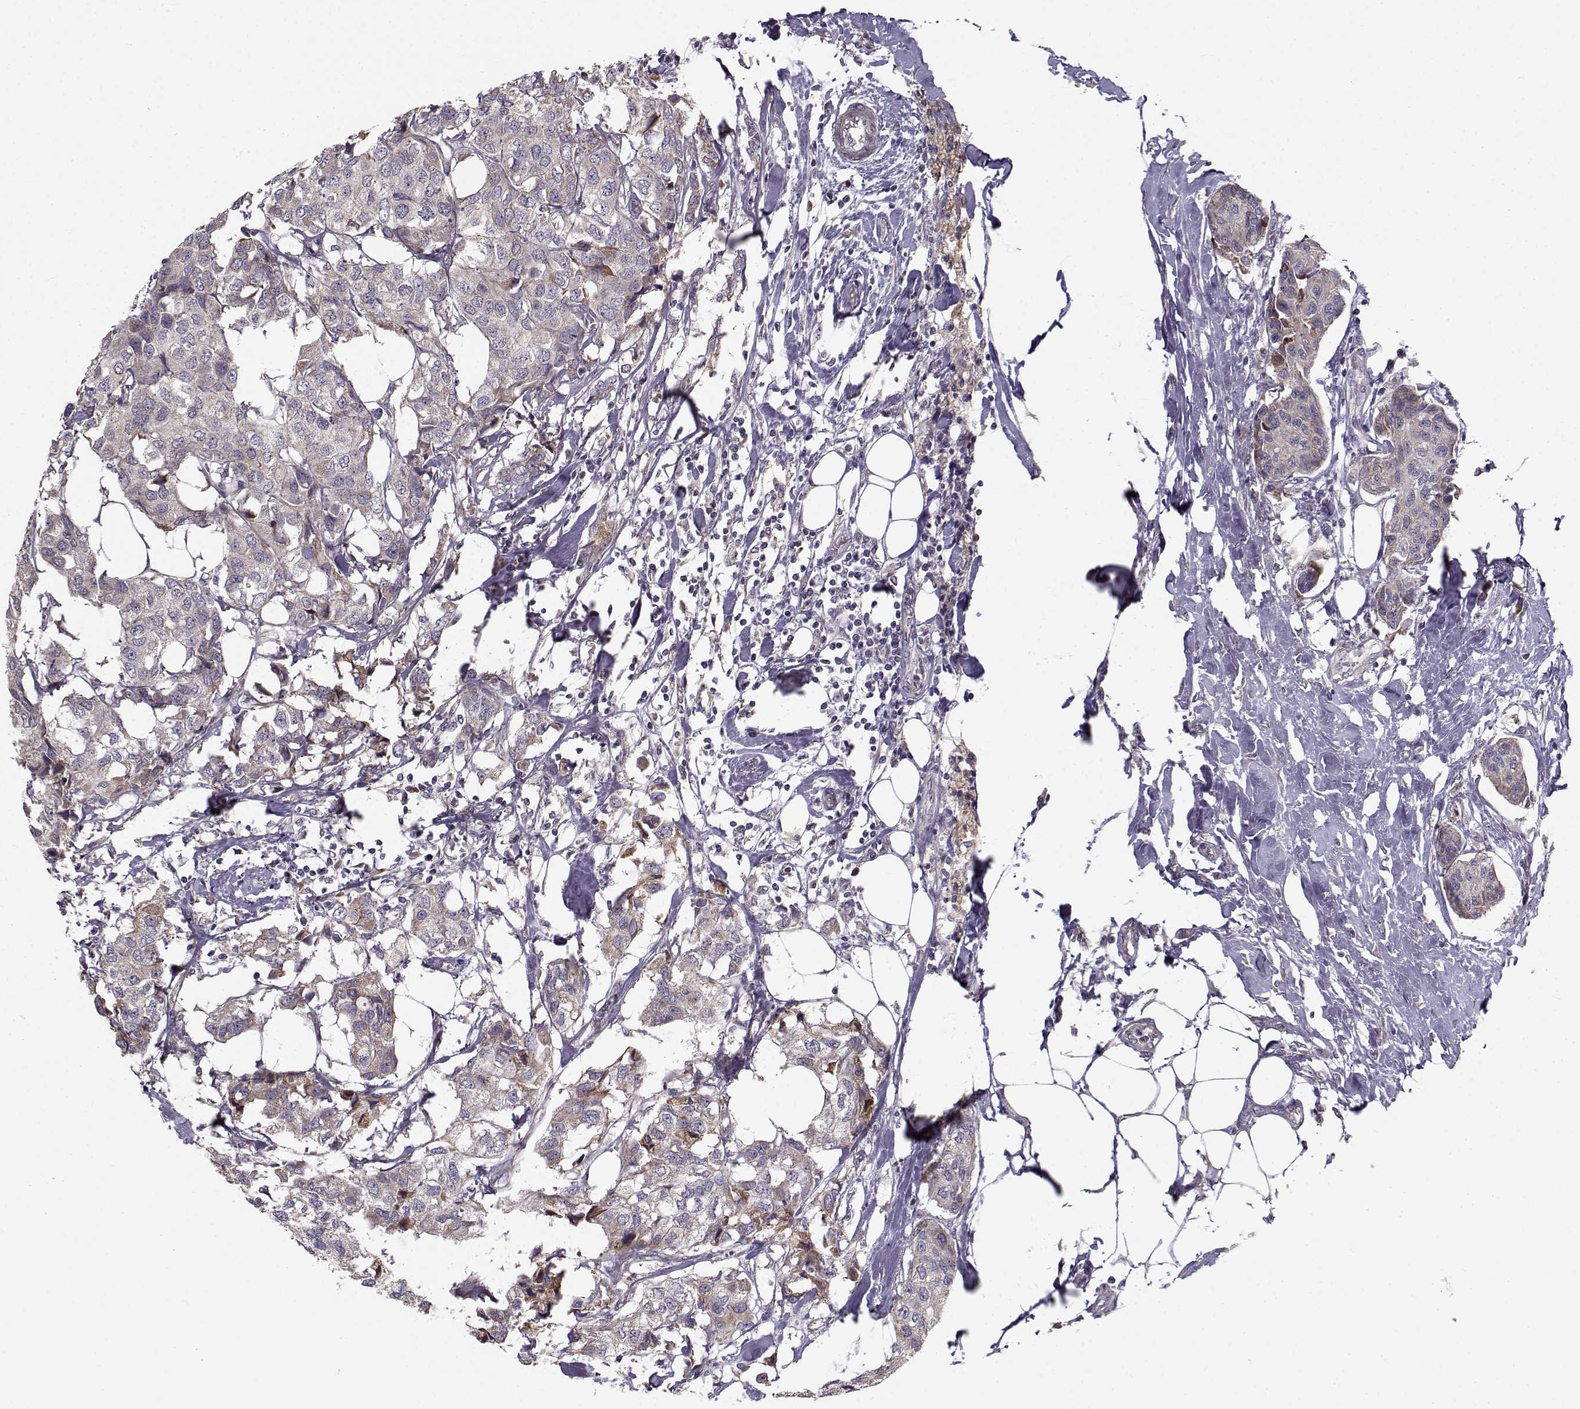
{"staining": {"intensity": "negative", "quantity": "none", "location": "none"}, "tissue": "breast cancer", "cell_type": "Tumor cells", "image_type": "cancer", "snomed": [{"axis": "morphology", "description": "Duct carcinoma"}, {"axis": "topography", "description": "Breast"}], "caption": "Immunohistochemistry micrograph of neoplastic tissue: breast invasive ductal carcinoma stained with DAB shows no significant protein staining in tumor cells.", "gene": "ENTPD8", "patient": {"sex": "female", "age": 80}}